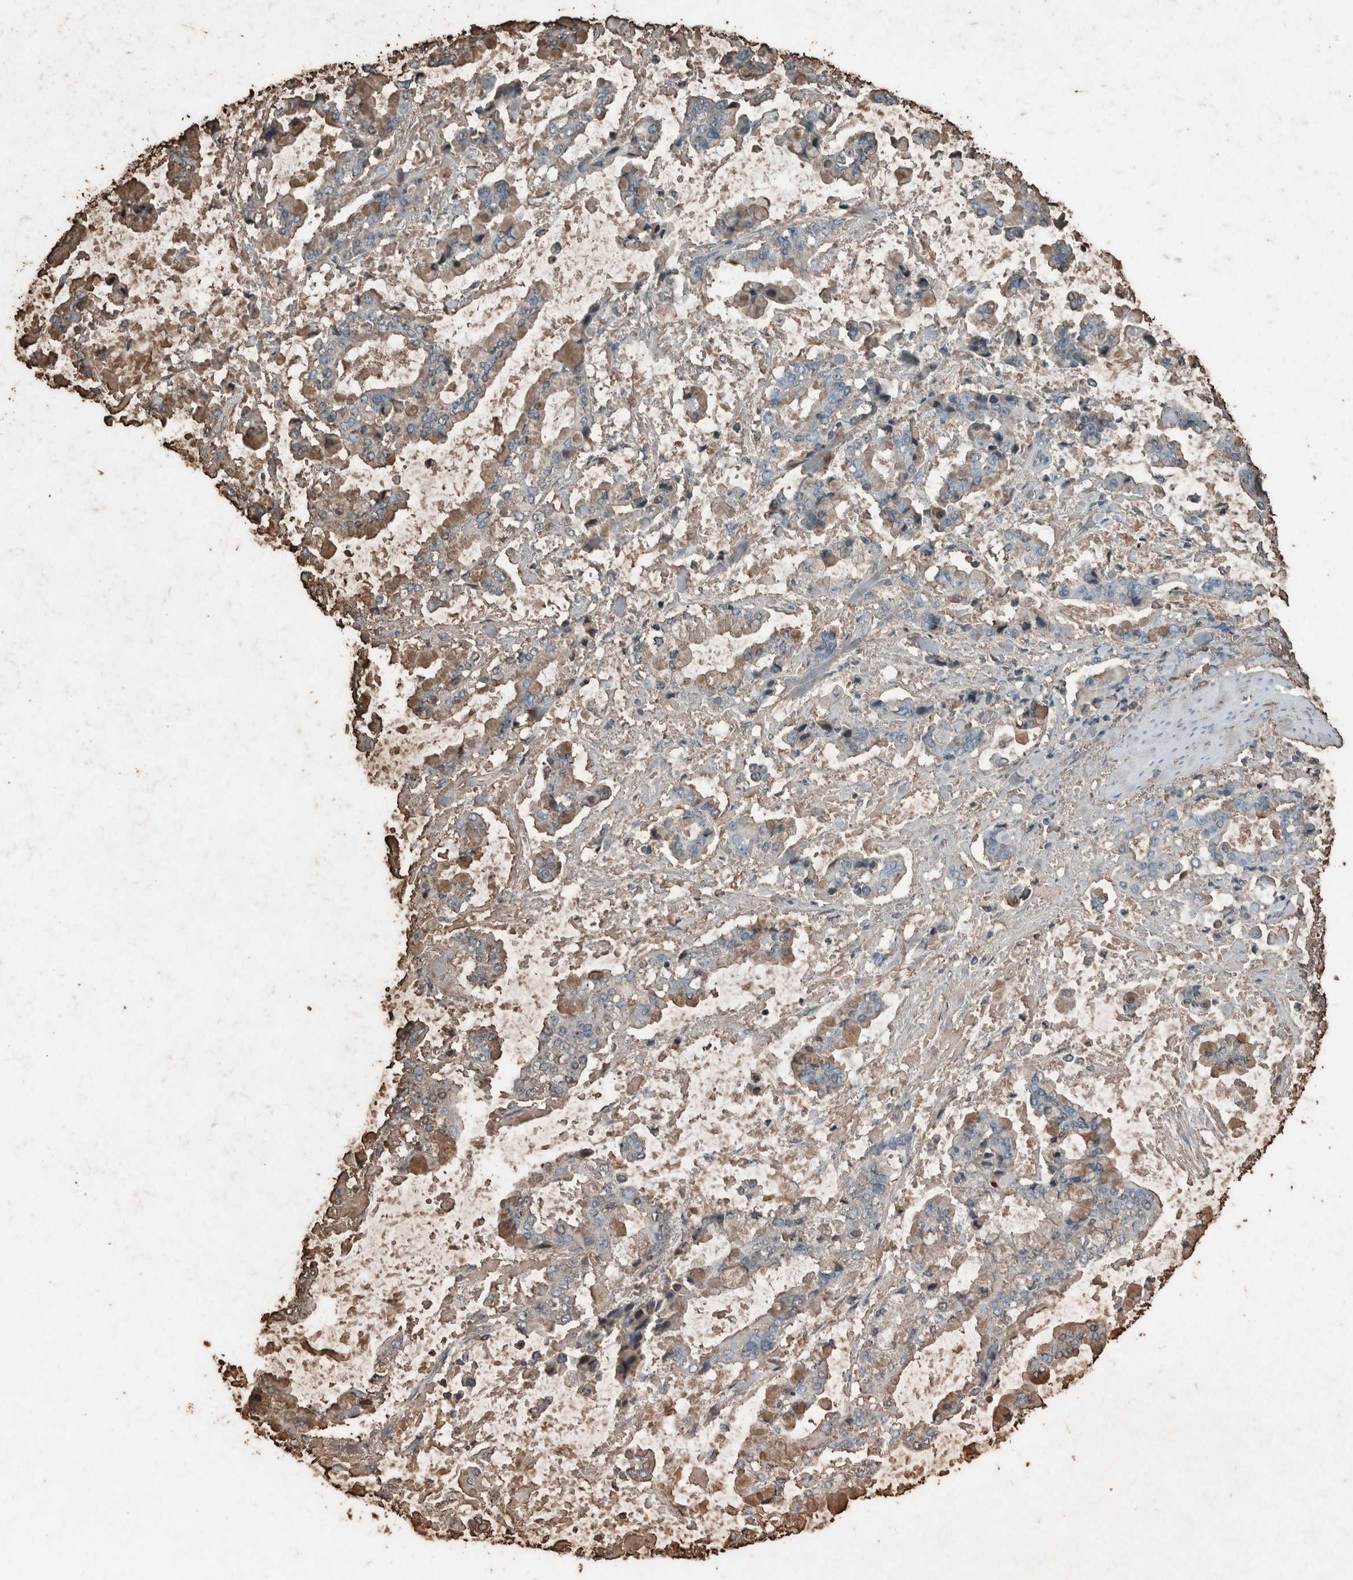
{"staining": {"intensity": "weak", "quantity": "25%-75%", "location": "cytoplasmic/membranous"}, "tissue": "stomach cancer", "cell_type": "Tumor cells", "image_type": "cancer", "snomed": [{"axis": "morphology", "description": "Normal tissue, NOS"}, {"axis": "morphology", "description": "Adenocarcinoma, NOS"}, {"axis": "topography", "description": "Stomach, upper"}, {"axis": "topography", "description": "Stomach"}], "caption": "Stomach cancer (adenocarcinoma) stained with immunohistochemistry reveals weak cytoplasmic/membranous expression in about 25%-75% of tumor cells. (DAB = brown stain, brightfield microscopy at high magnification).", "gene": "LBP", "patient": {"sex": "male", "age": 76}}